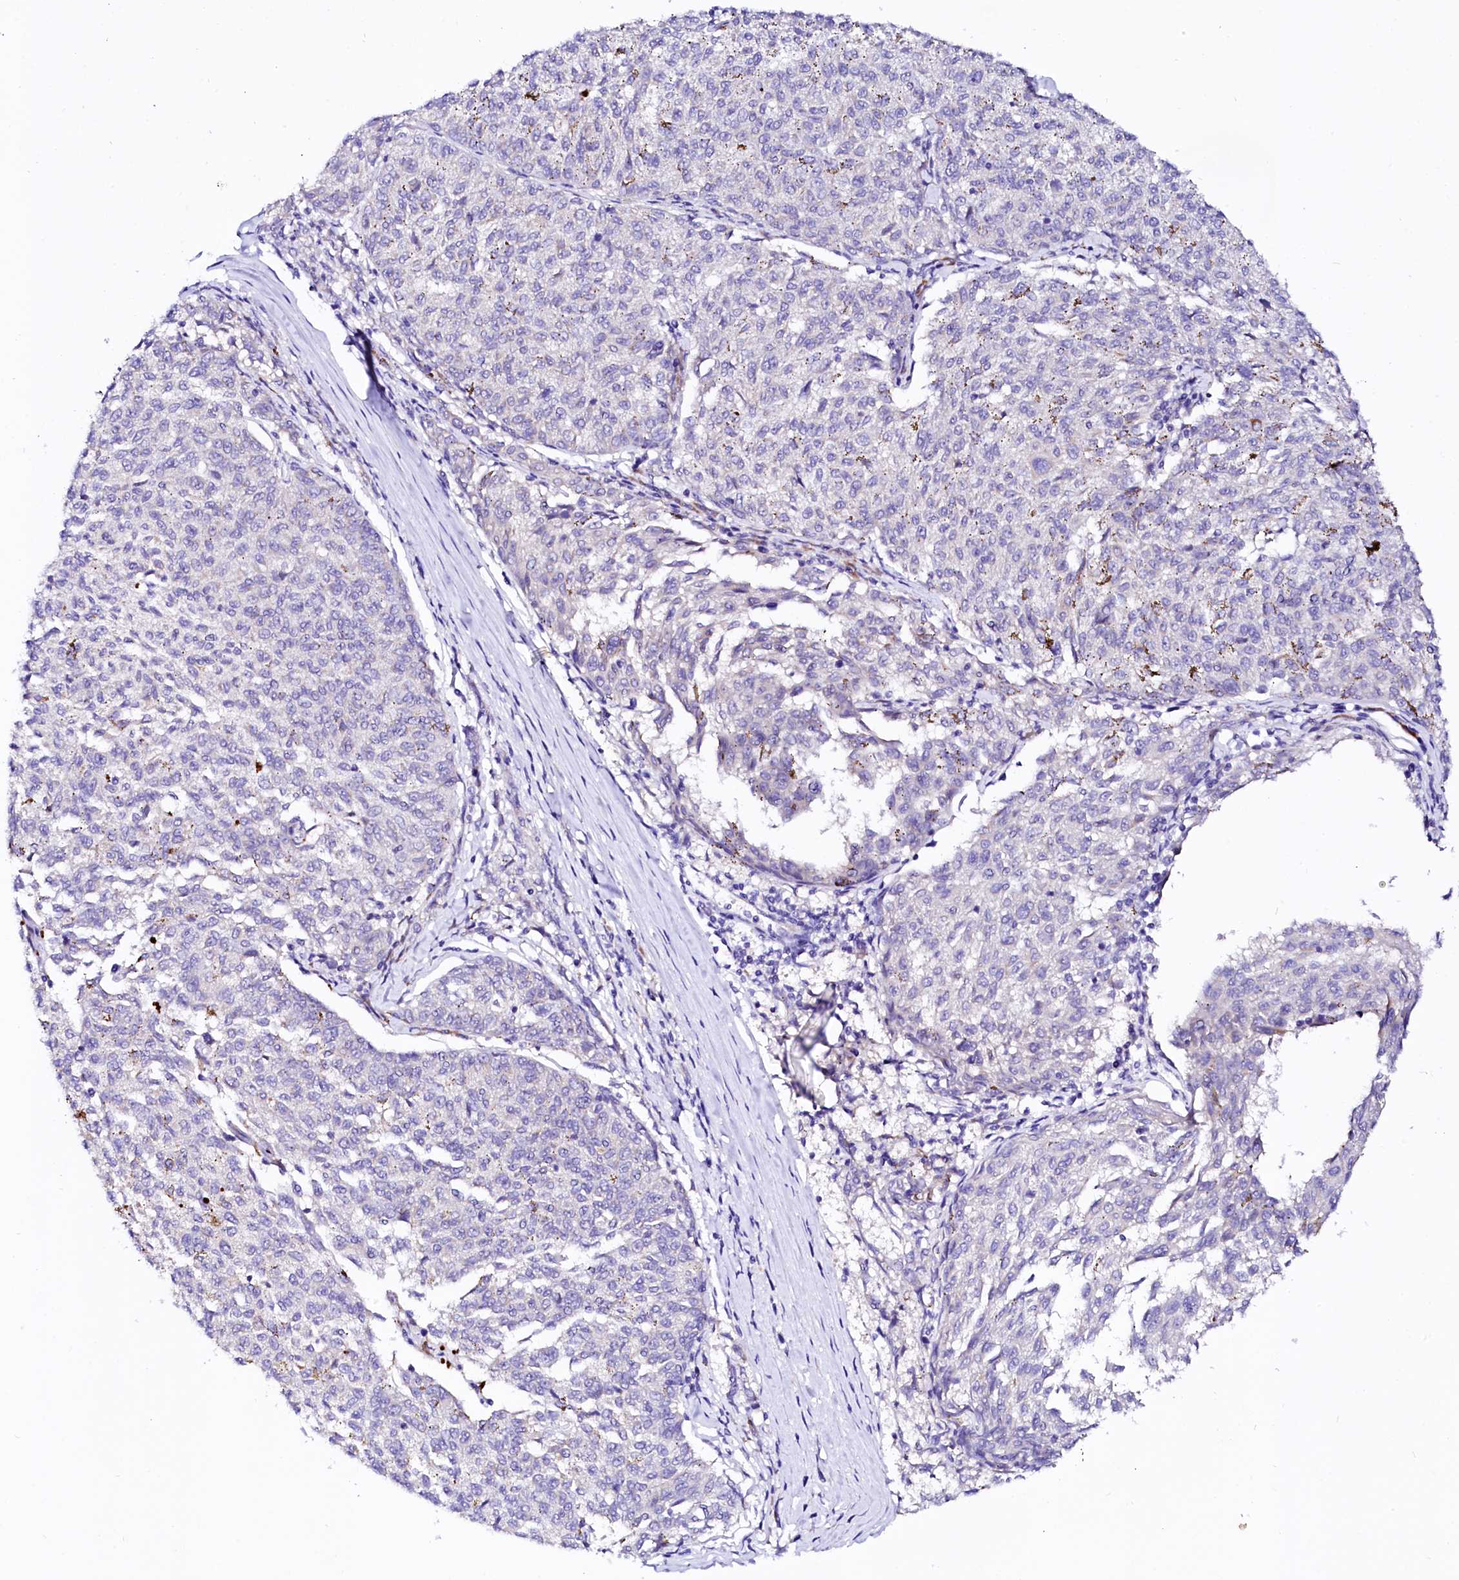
{"staining": {"intensity": "negative", "quantity": "none", "location": "none"}, "tissue": "melanoma", "cell_type": "Tumor cells", "image_type": "cancer", "snomed": [{"axis": "morphology", "description": "Malignant melanoma, NOS"}, {"axis": "topography", "description": "Skin"}], "caption": "High power microscopy histopathology image of an immunohistochemistry (IHC) micrograph of malignant melanoma, revealing no significant expression in tumor cells.", "gene": "BTBD16", "patient": {"sex": "female", "age": 72}}